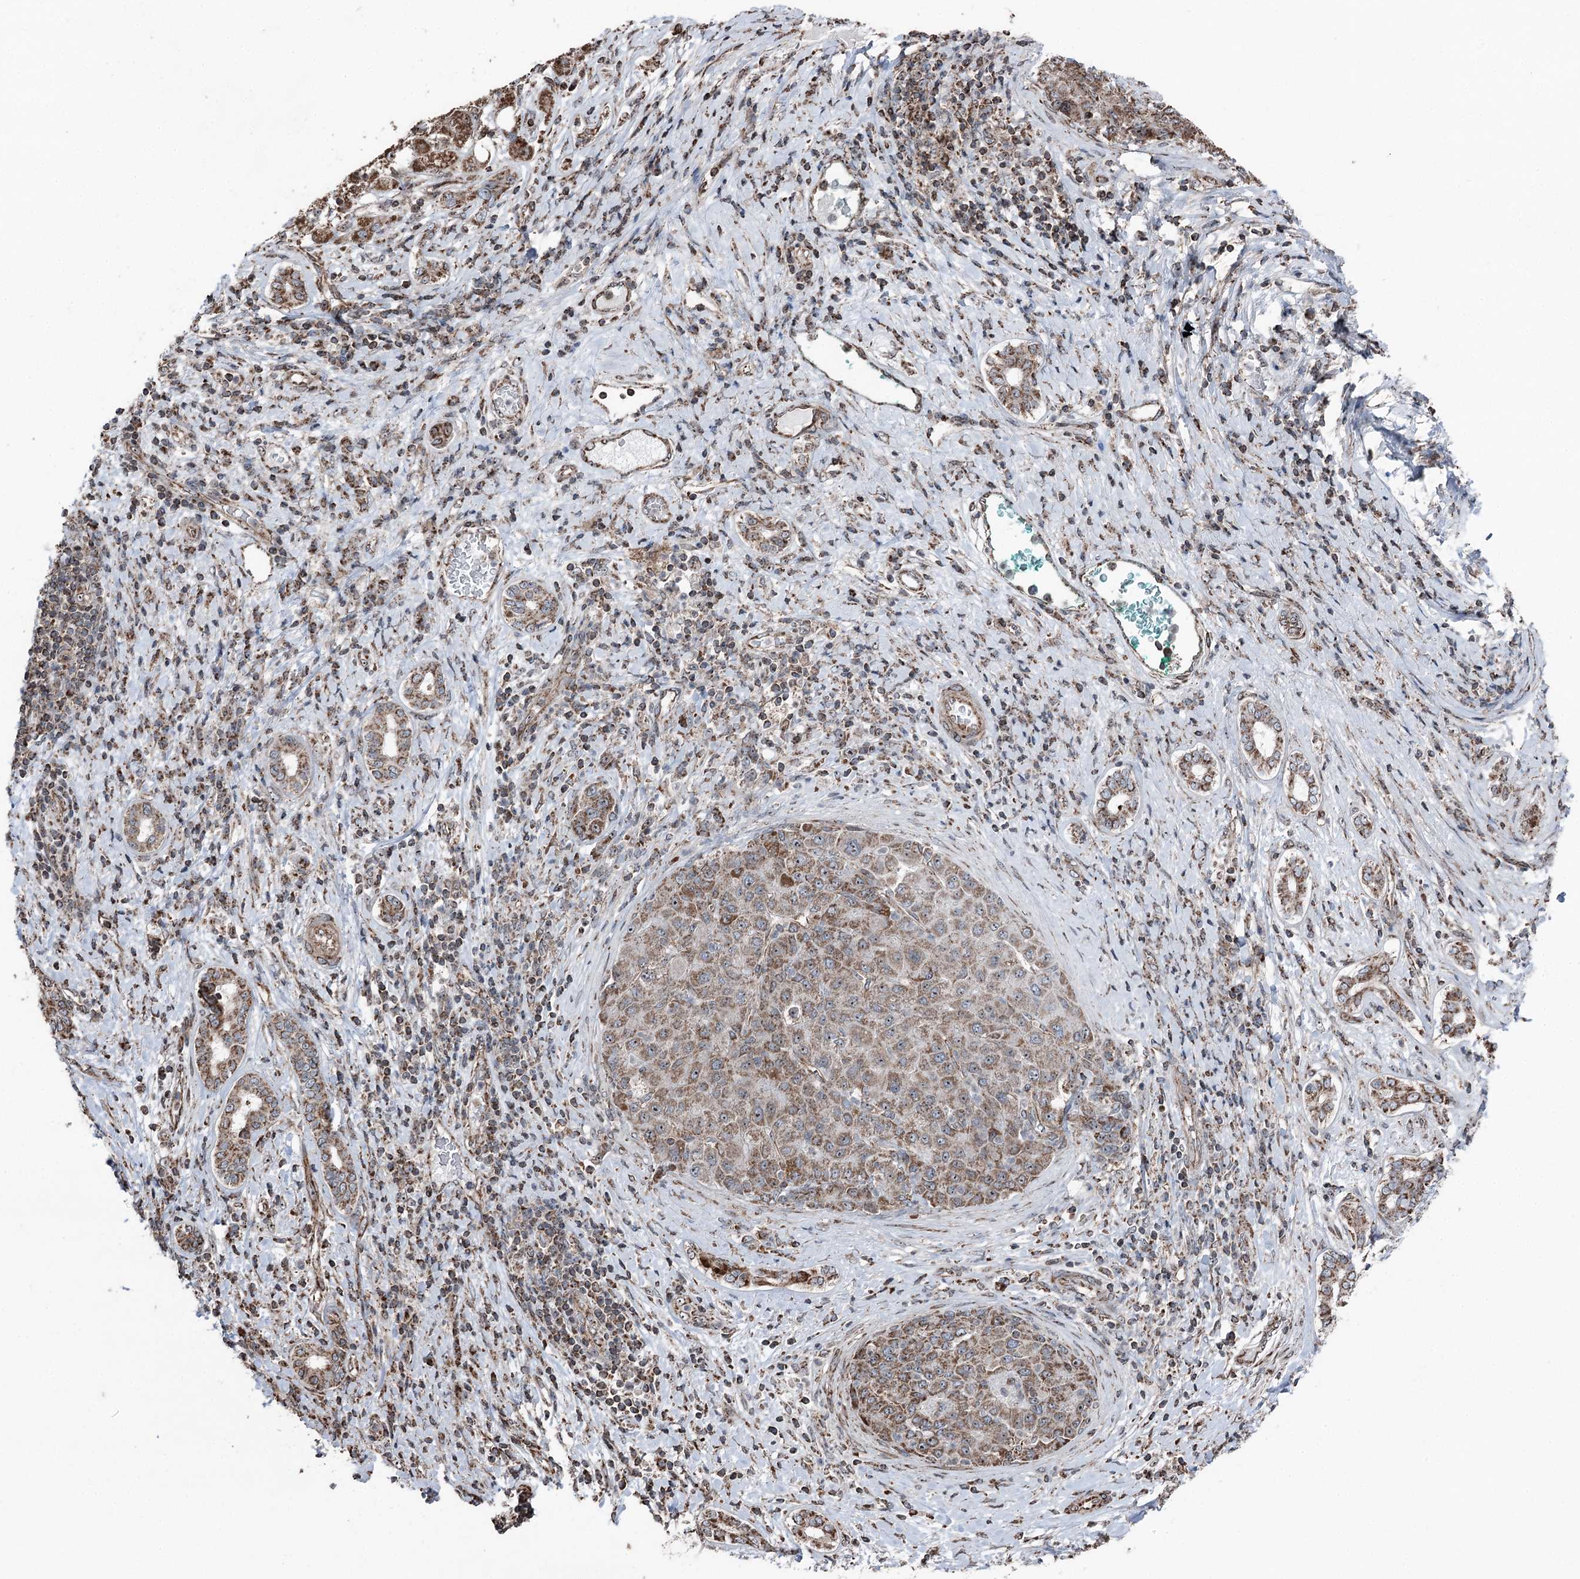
{"staining": {"intensity": "moderate", "quantity": ">75%", "location": "cytoplasmic/membranous,nuclear"}, "tissue": "liver cancer", "cell_type": "Tumor cells", "image_type": "cancer", "snomed": [{"axis": "morphology", "description": "Carcinoma, Hepatocellular, NOS"}, {"axis": "topography", "description": "Liver"}], "caption": "This photomicrograph shows liver cancer (hepatocellular carcinoma) stained with immunohistochemistry (IHC) to label a protein in brown. The cytoplasmic/membranous and nuclear of tumor cells show moderate positivity for the protein. Nuclei are counter-stained blue.", "gene": "STEEP1", "patient": {"sex": "male", "age": 65}}